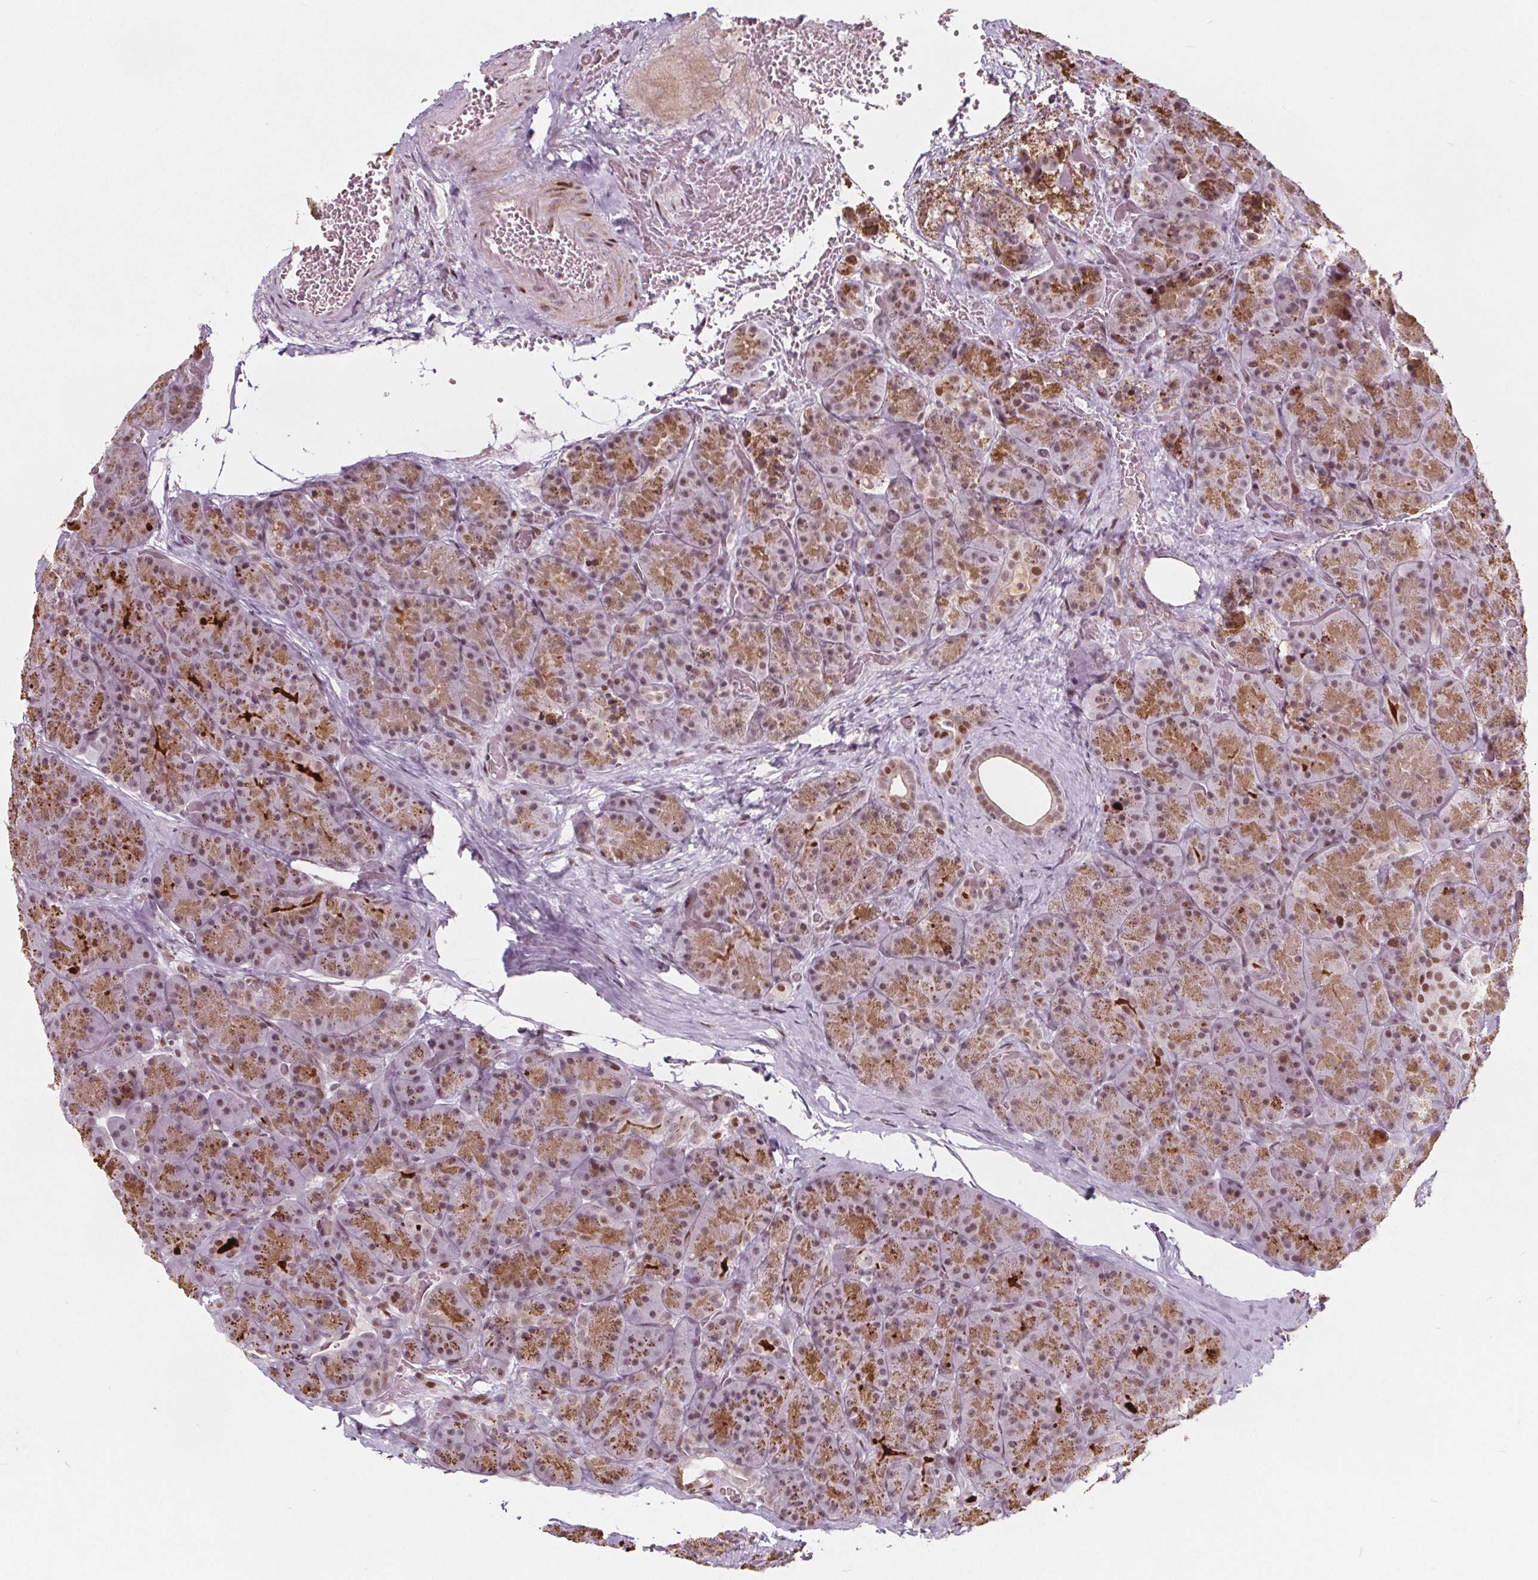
{"staining": {"intensity": "moderate", "quantity": "25%-75%", "location": "cytoplasmic/membranous"}, "tissue": "pancreas", "cell_type": "Exocrine glandular cells", "image_type": "normal", "snomed": [{"axis": "morphology", "description": "Normal tissue, NOS"}, {"axis": "topography", "description": "Pancreas"}], "caption": "The immunohistochemical stain highlights moderate cytoplasmic/membranous expression in exocrine glandular cells of unremarkable pancreas.", "gene": "TAF6L", "patient": {"sex": "male", "age": 57}}